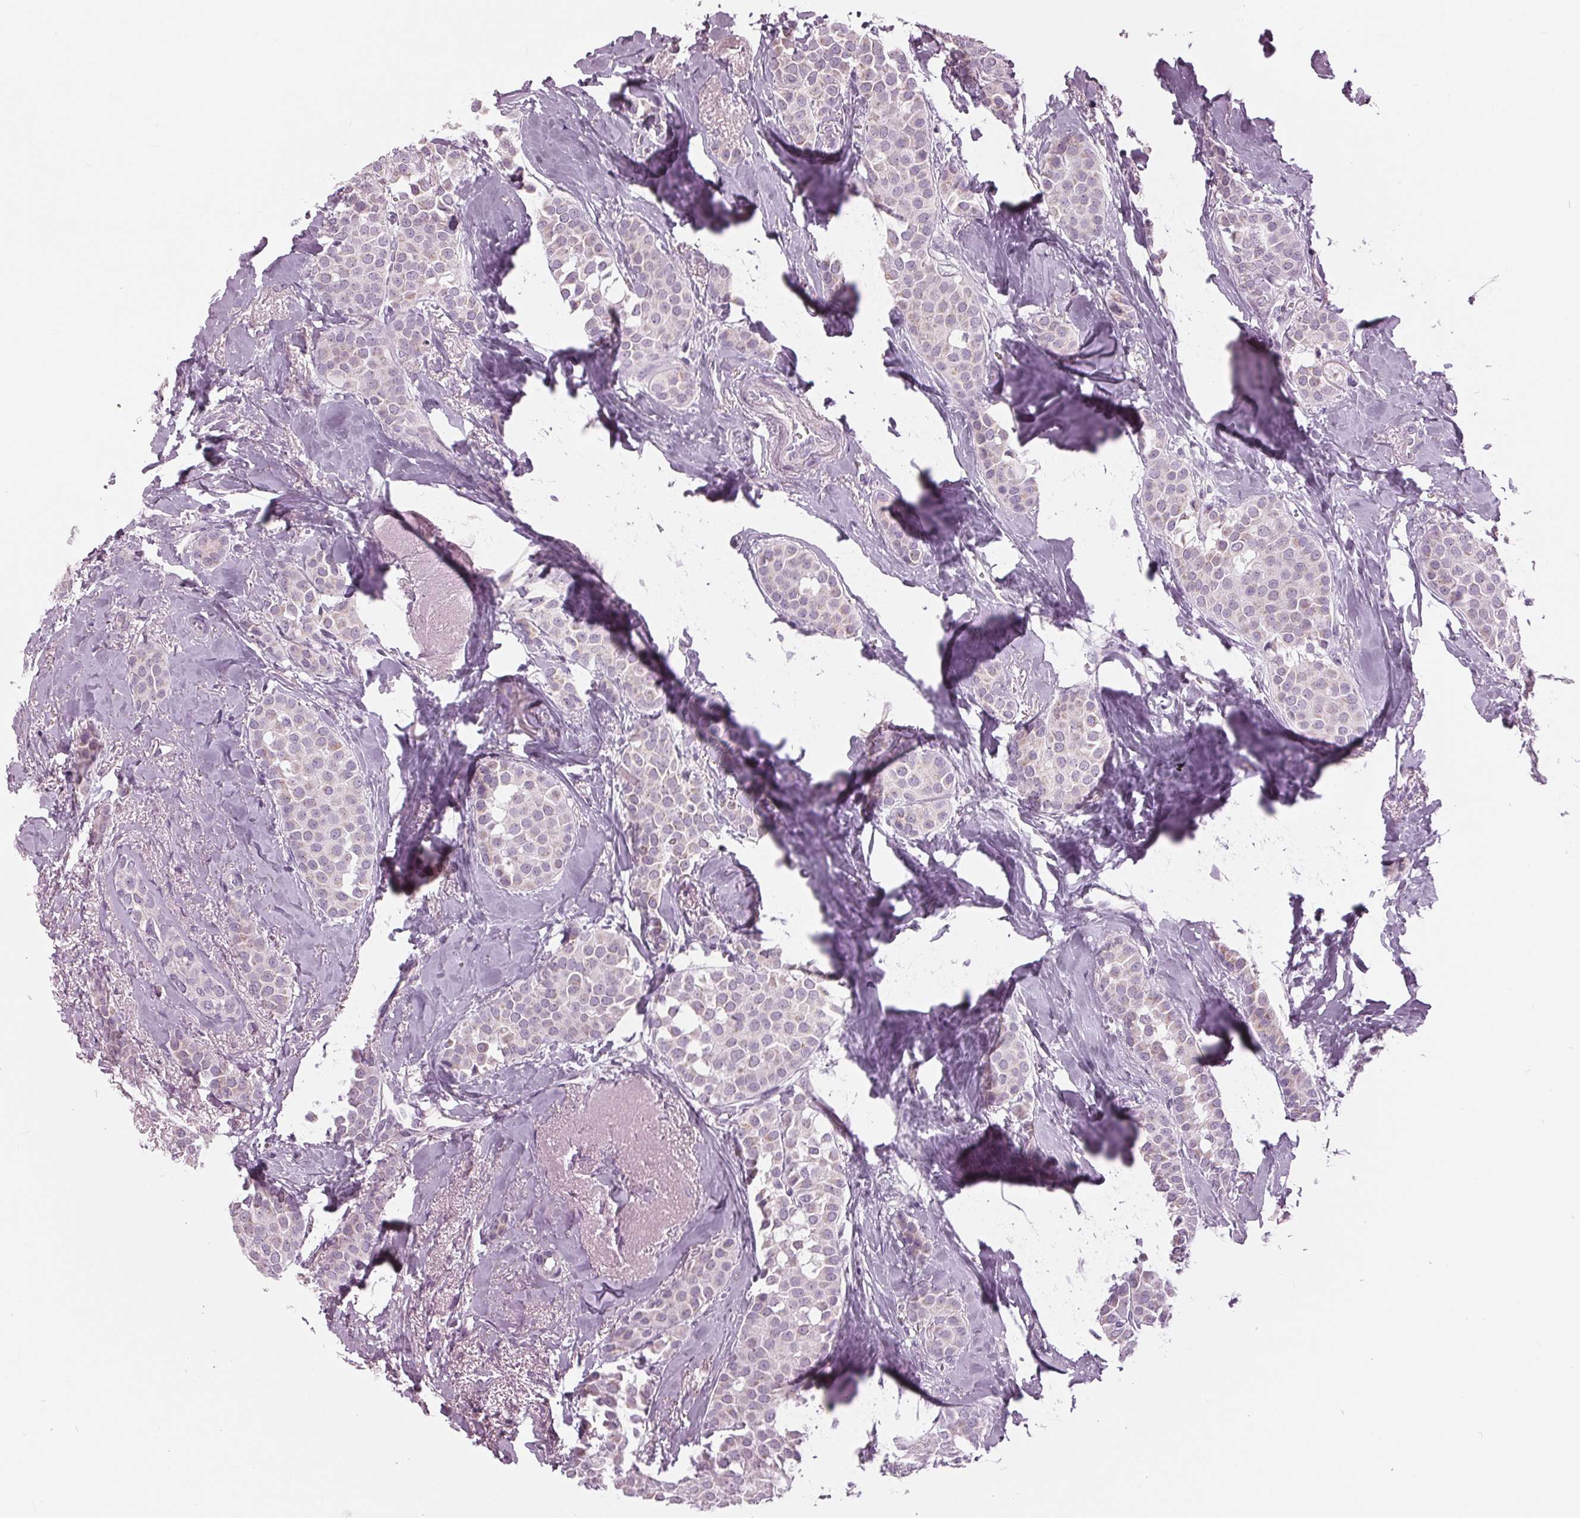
{"staining": {"intensity": "negative", "quantity": "none", "location": "none"}, "tissue": "breast cancer", "cell_type": "Tumor cells", "image_type": "cancer", "snomed": [{"axis": "morphology", "description": "Duct carcinoma"}, {"axis": "topography", "description": "Breast"}], "caption": "Tumor cells show no significant protein staining in breast invasive ductal carcinoma.", "gene": "SAMD4A", "patient": {"sex": "female", "age": 79}}